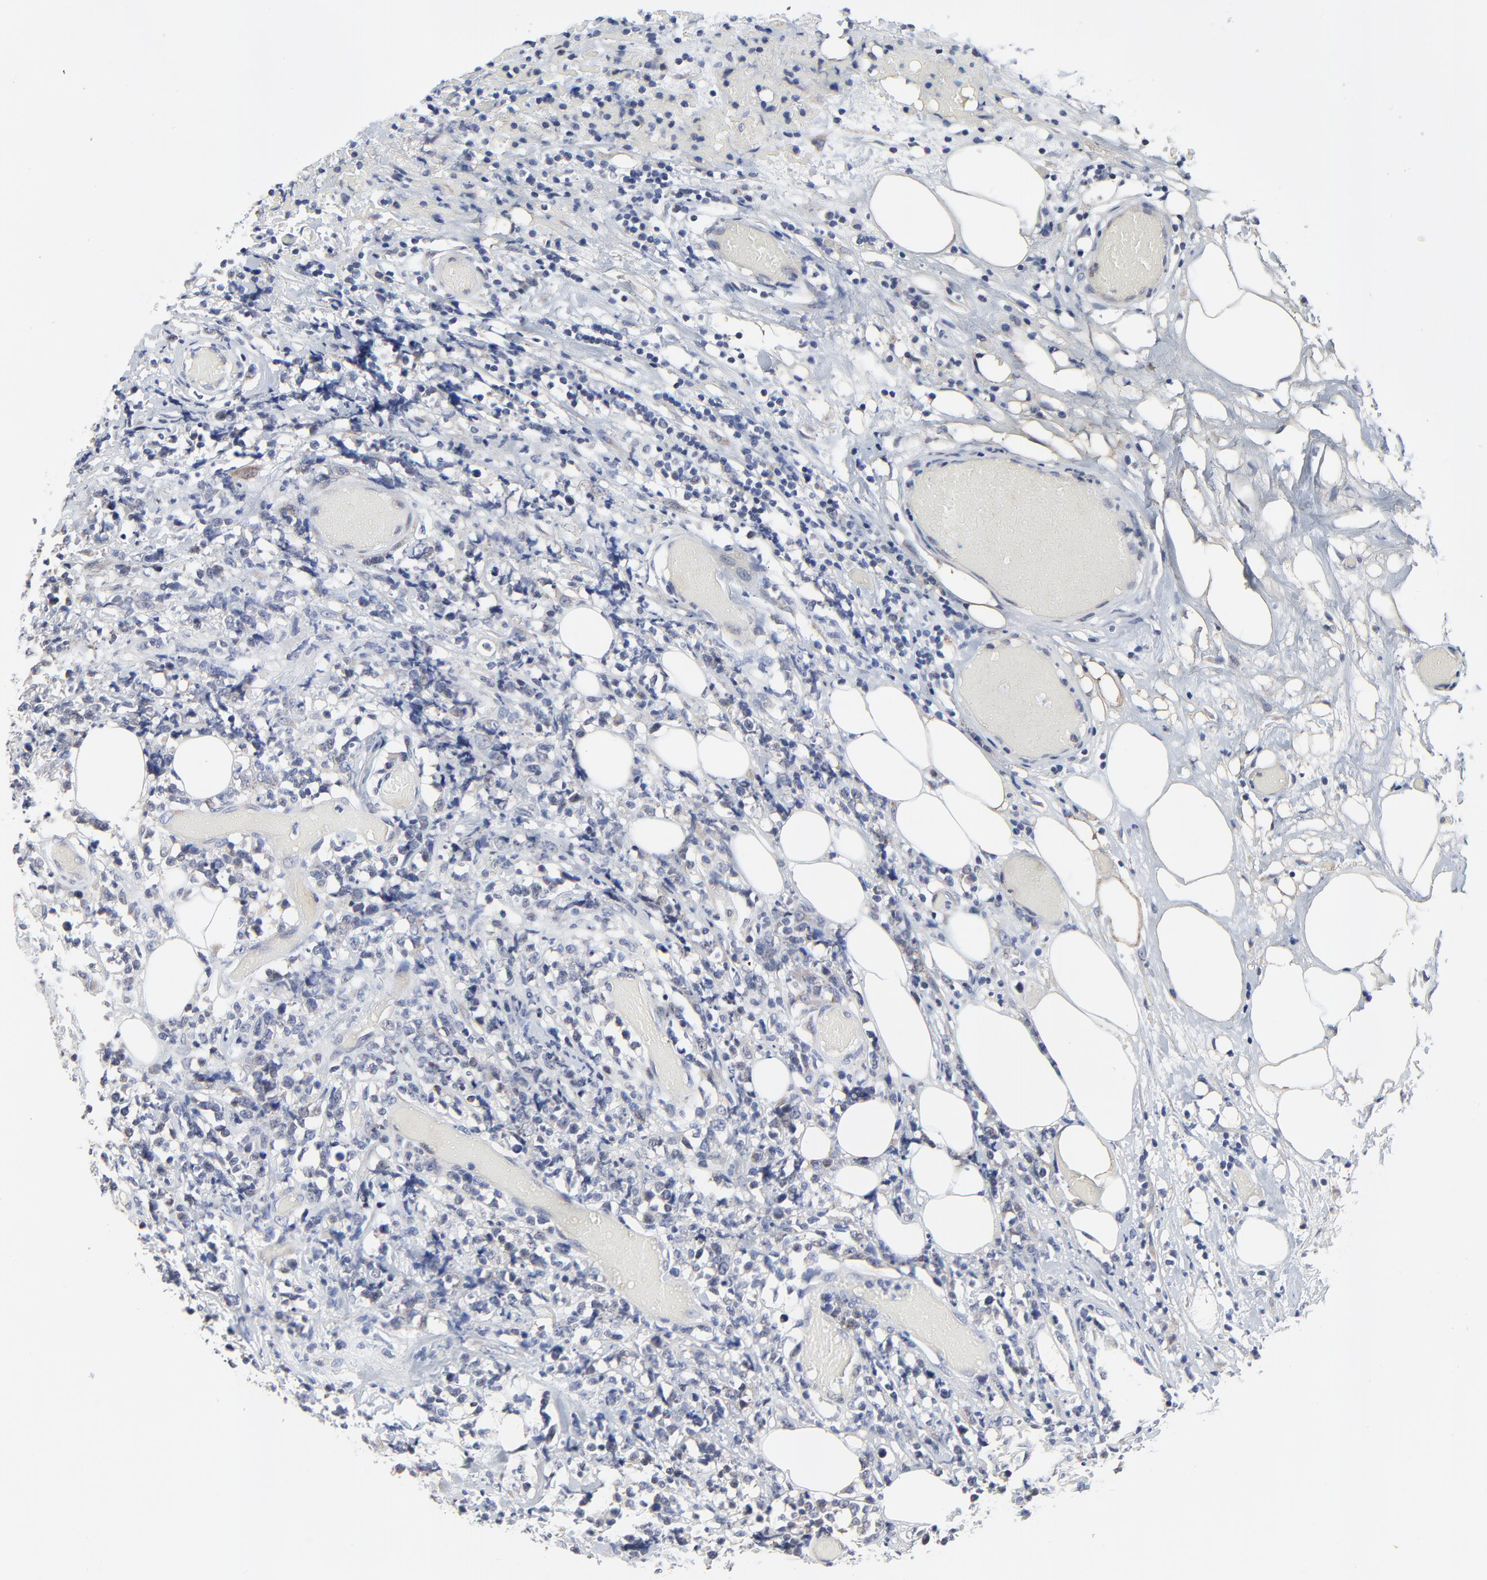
{"staining": {"intensity": "negative", "quantity": "none", "location": "none"}, "tissue": "lymphoma", "cell_type": "Tumor cells", "image_type": "cancer", "snomed": [{"axis": "morphology", "description": "Malignant lymphoma, non-Hodgkin's type, High grade"}, {"axis": "topography", "description": "Colon"}], "caption": "Lymphoma was stained to show a protein in brown. There is no significant staining in tumor cells.", "gene": "NLGN3", "patient": {"sex": "male", "age": 82}}